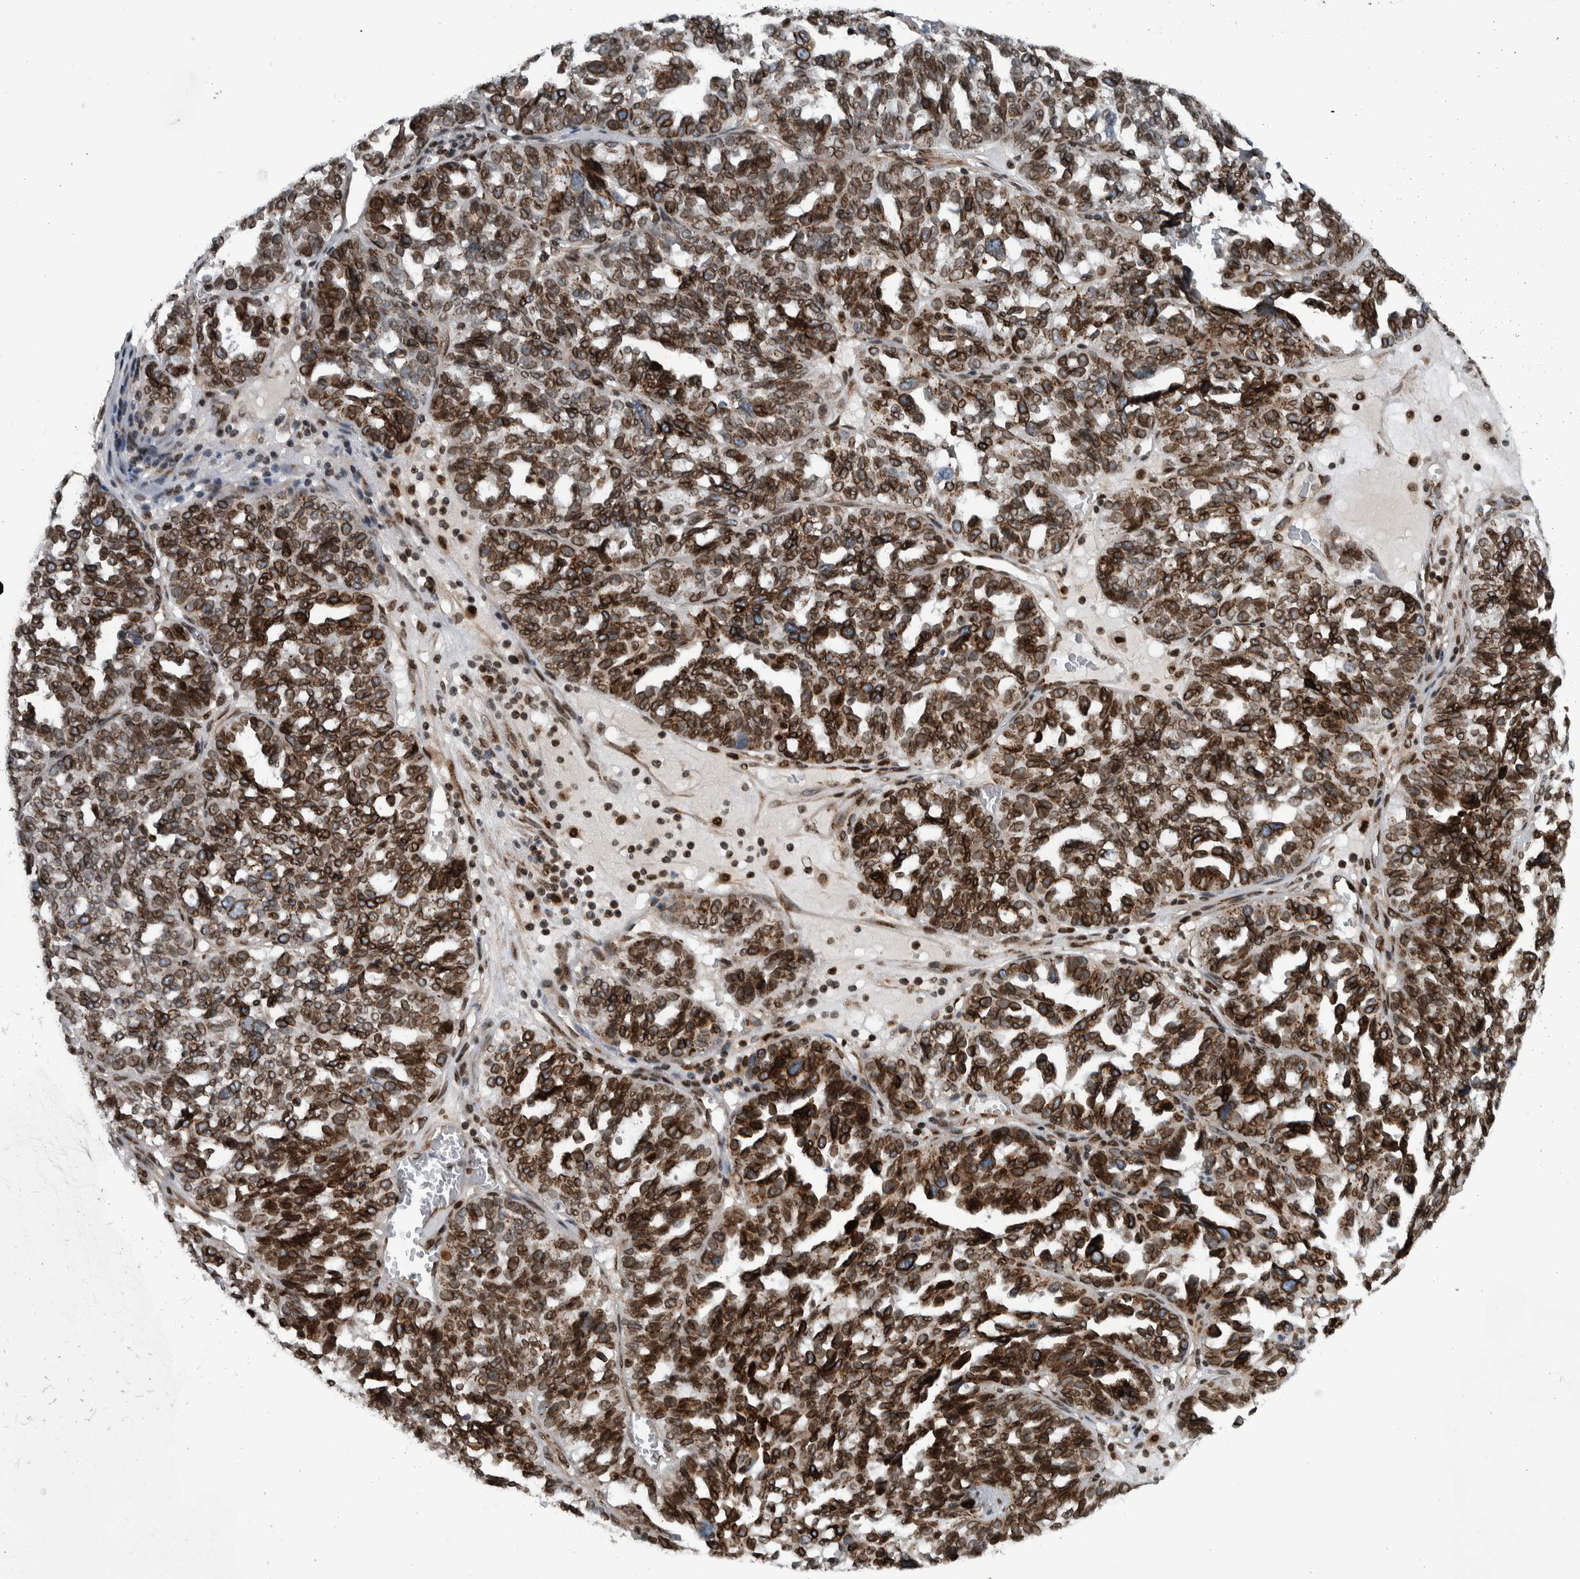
{"staining": {"intensity": "strong", "quantity": ">75%", "location": "cytoplasmic/membranous,nuclear"}, "tissue": "ovarian cancer", "cell_type": "Tumor cells", "image_type": "cancer", "snomed": [{"axis": "morphology", "description": "Cystadenocarcinoma, serous, NOS"}, {"axis": "topography", "description": "Ovary"}], "caption": "Immunohistochemical staining of human serous cystadenocarcinoma (ovarian) displays high levels of strong cytoplasmic/membranous and nuclear protein positivity in approximately >75% of tumor cells.", "gene": "FAM135B", "patient": {"sex": "female", "age": 59}}